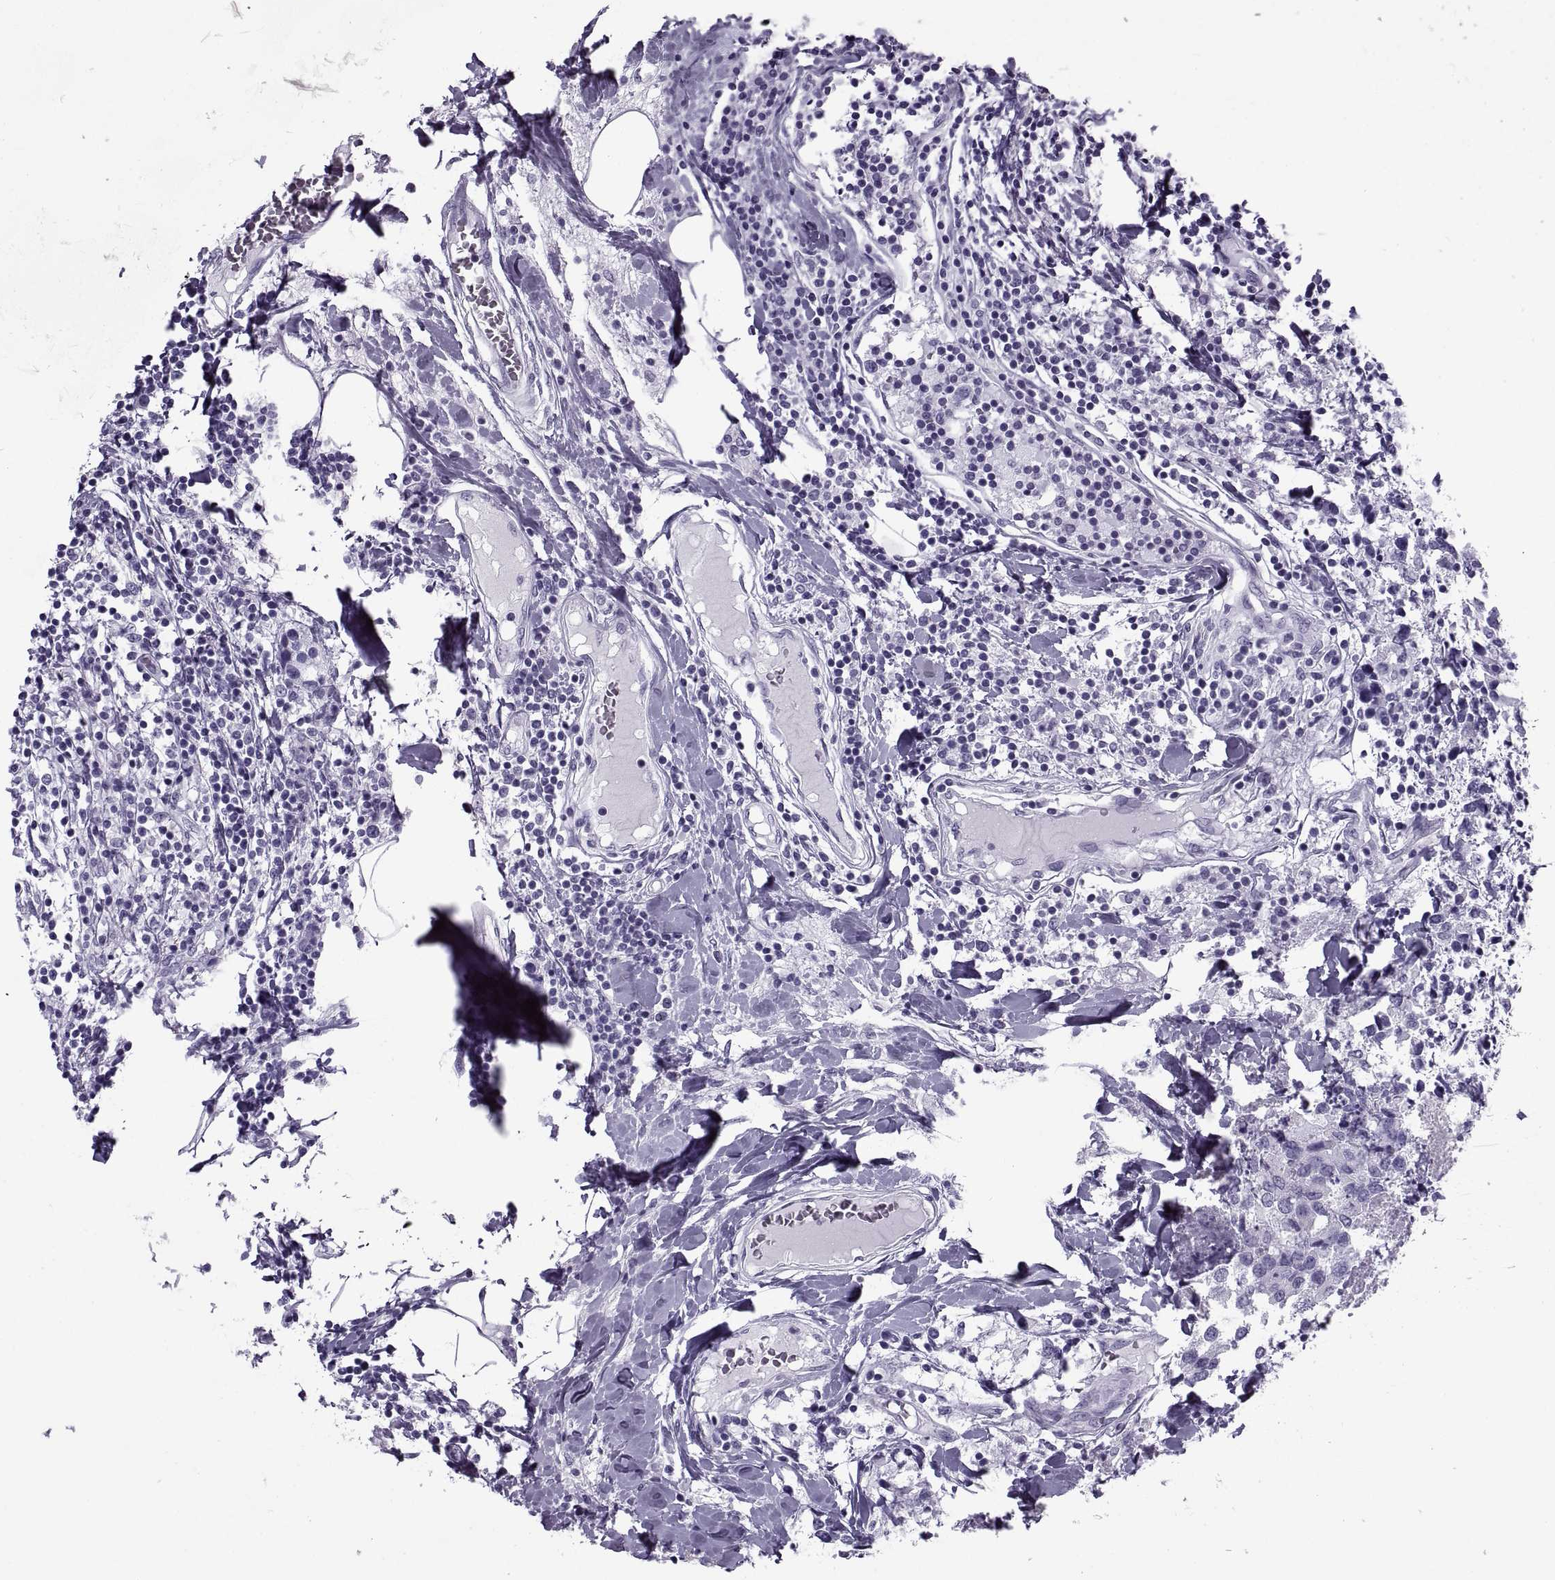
{"staining": {"intensity": "negative", "quantity": "none", "location": "none"}, "tissue": "breast cancer", "cell_type": "Tumor cells", "image_type": "cancer", "snomed": [{"axis": "morphology", "description": "Lobular carcinoma"}, {"axis": "topography", "description": "Breast"}], "caption": "Human breast cancer (lobular carcinoma) stained for a protein using immunohistochemistry (IHC) demonstrates no expression in tumor cells.", "gene": "RLBP1", "patient": {"sex": "female", "age": 59}}